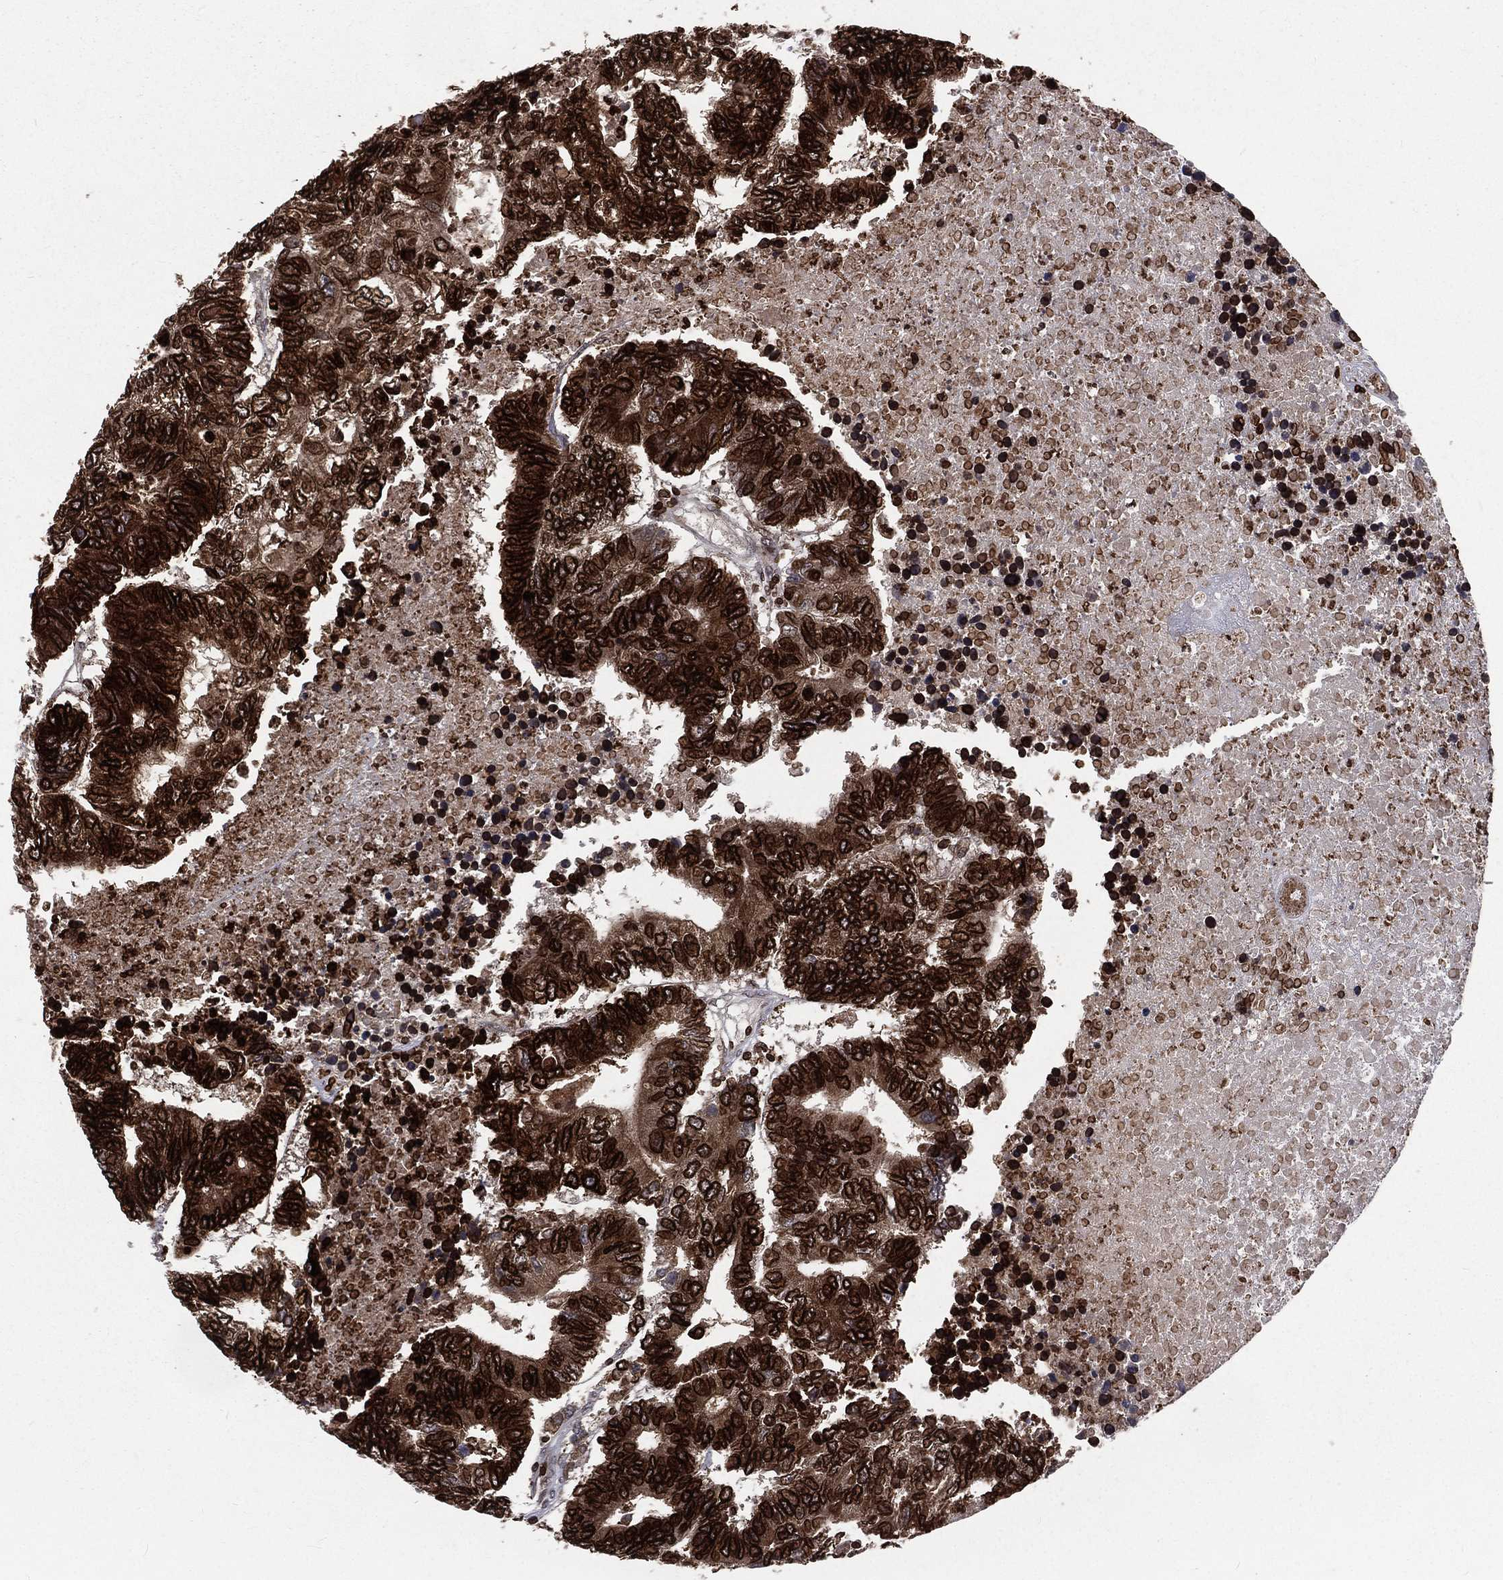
{"staining": {"intensity": "strong", "quantity": ">75%", "location": "cytoplasmic/membranous,nuclear"}, "tissue": "colorectal cancer", "cell_type": "Tumor cells", "image_type": "cancer", "snomed": [{"axis": "morphology", "description": "Adenocarcinoma, NOS"}, {"axis": "topography", "description": "Colon"}], "caption": "High-magnification brightfield microscopy of colorectal cancer (adenocarcinoma) stained with DAB (3,3'-diaminobenzidine) (brown) and counterstained with hematoxylin (blue). tumor cells exhibit strong cytoplasmic/membranous and nuclear positivity is present in about>75% of cells. Nuclei are stained in blue.", "gene": "LBR", "patient": {"sex": "female", "age": 48}}